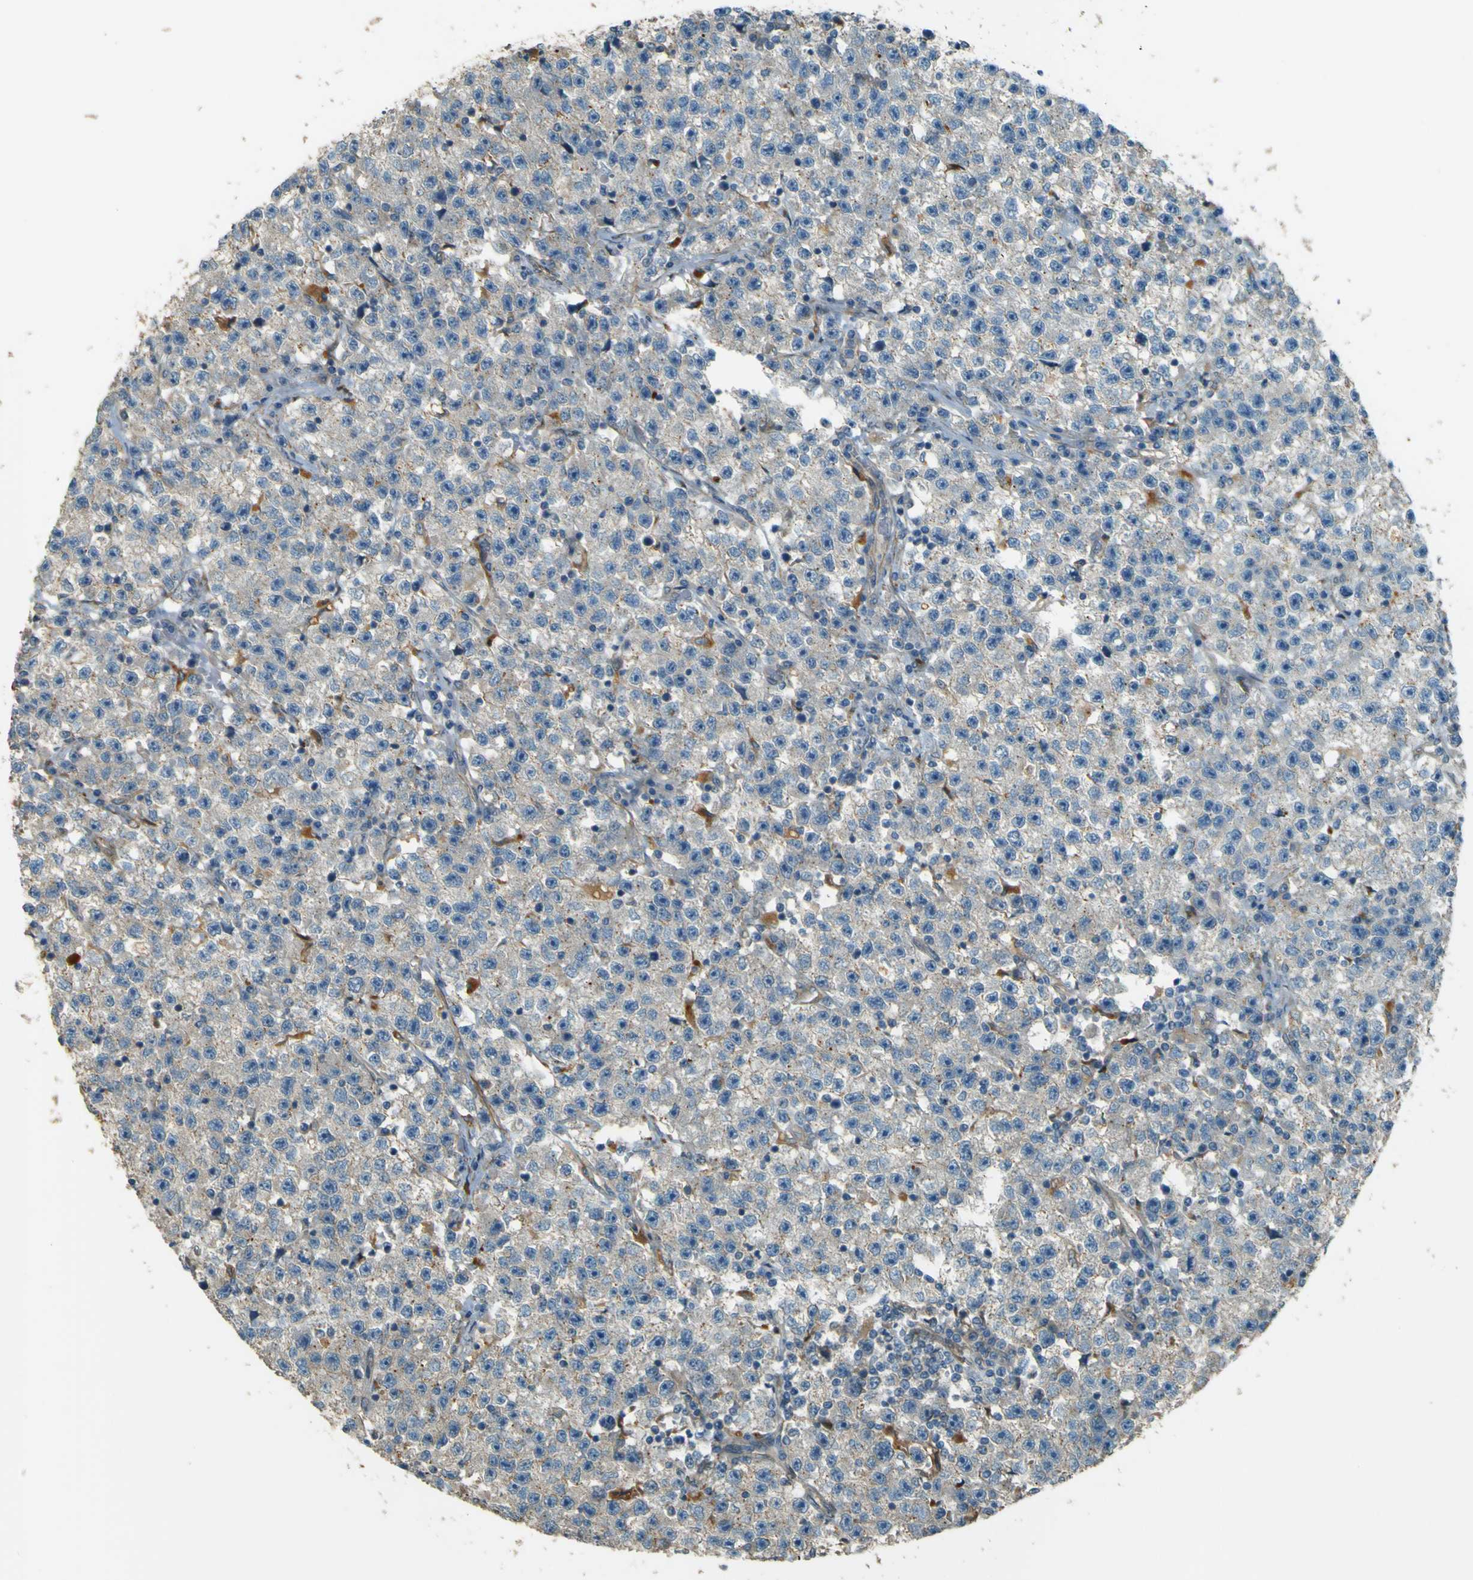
{"staining": {"intensity": "negative", "quantity": "none", "location": "none"}, "tissue": "testis cancer", "cell_type": "Tumor cells", "image_type": "cancer", "snomed": [{"axis": "morphology", "description": "Seminoma, NOS"}, {"axis": "topography", "description": "Testis"}], "caption": "A micrograph of human testis cancer is negative for staining in tumor cells.", "gene": "NEXN", "patient": {"sex": "male", "age": 22}}